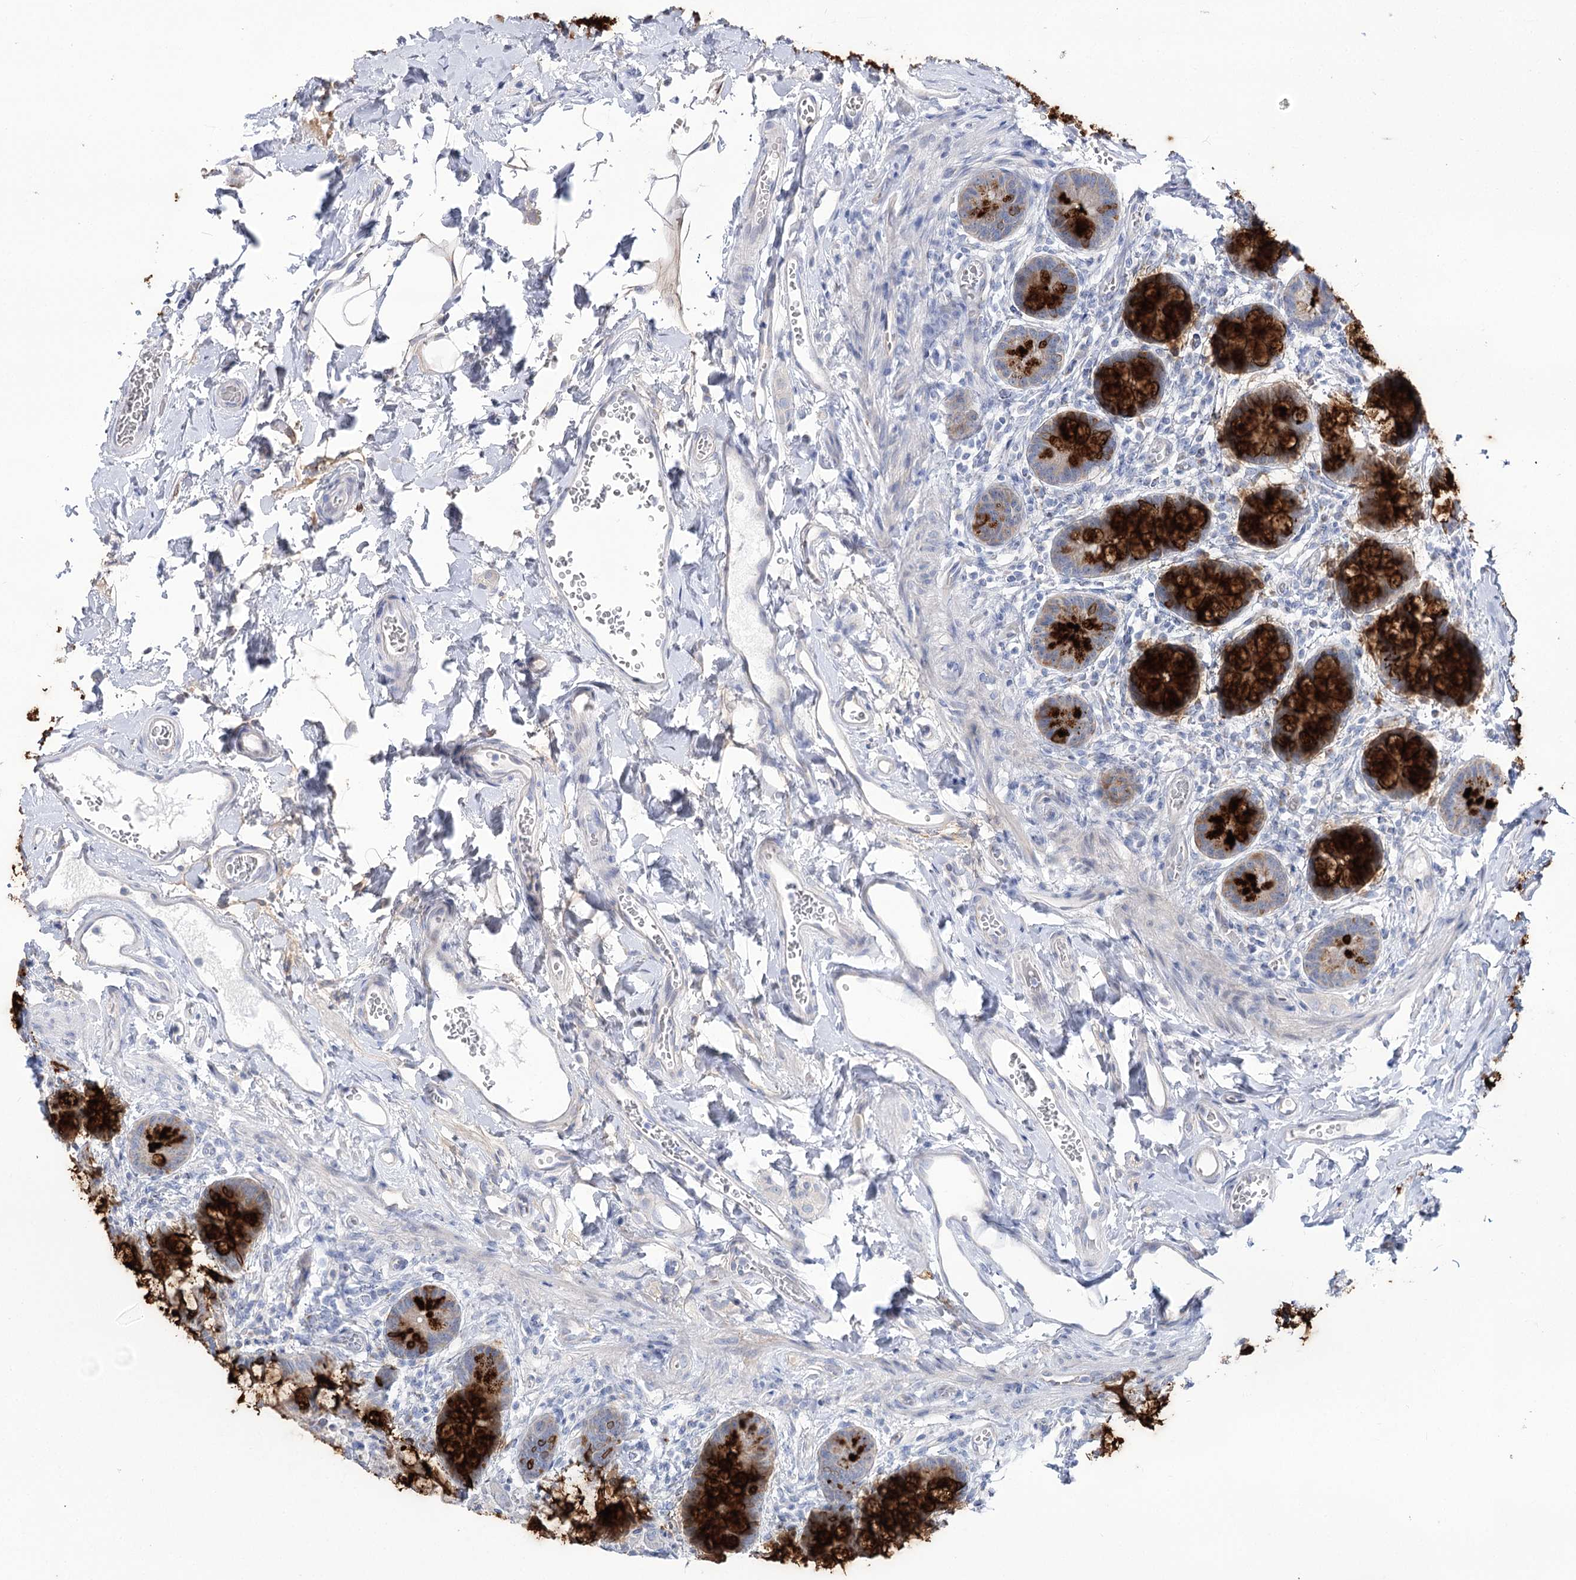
{"staining": {"intensity": "strong", "quantity": ">75%", "location": "cytoplasmic/membranous"}, "tissue": "small intestine", "cell_type": "Glandular cells", "image_type": "normal", "snomed": [{"axis": "morphology", "description": "Normal tissue, NOS"}, {"axis": "topography", "description": "Small intestine"}], "caption": "High-power microscopy captured an IHC histopathology image of normal small intestine, revealing strong cytoplasmic/membranous staining in about >75% of glandular cells. (DAB (3,3'-diaminobenzidine) = brown stain, brightfield microscopy at high magnification).", "gene": "SUOX", "patient": {"sex": "male", "age": 52}}